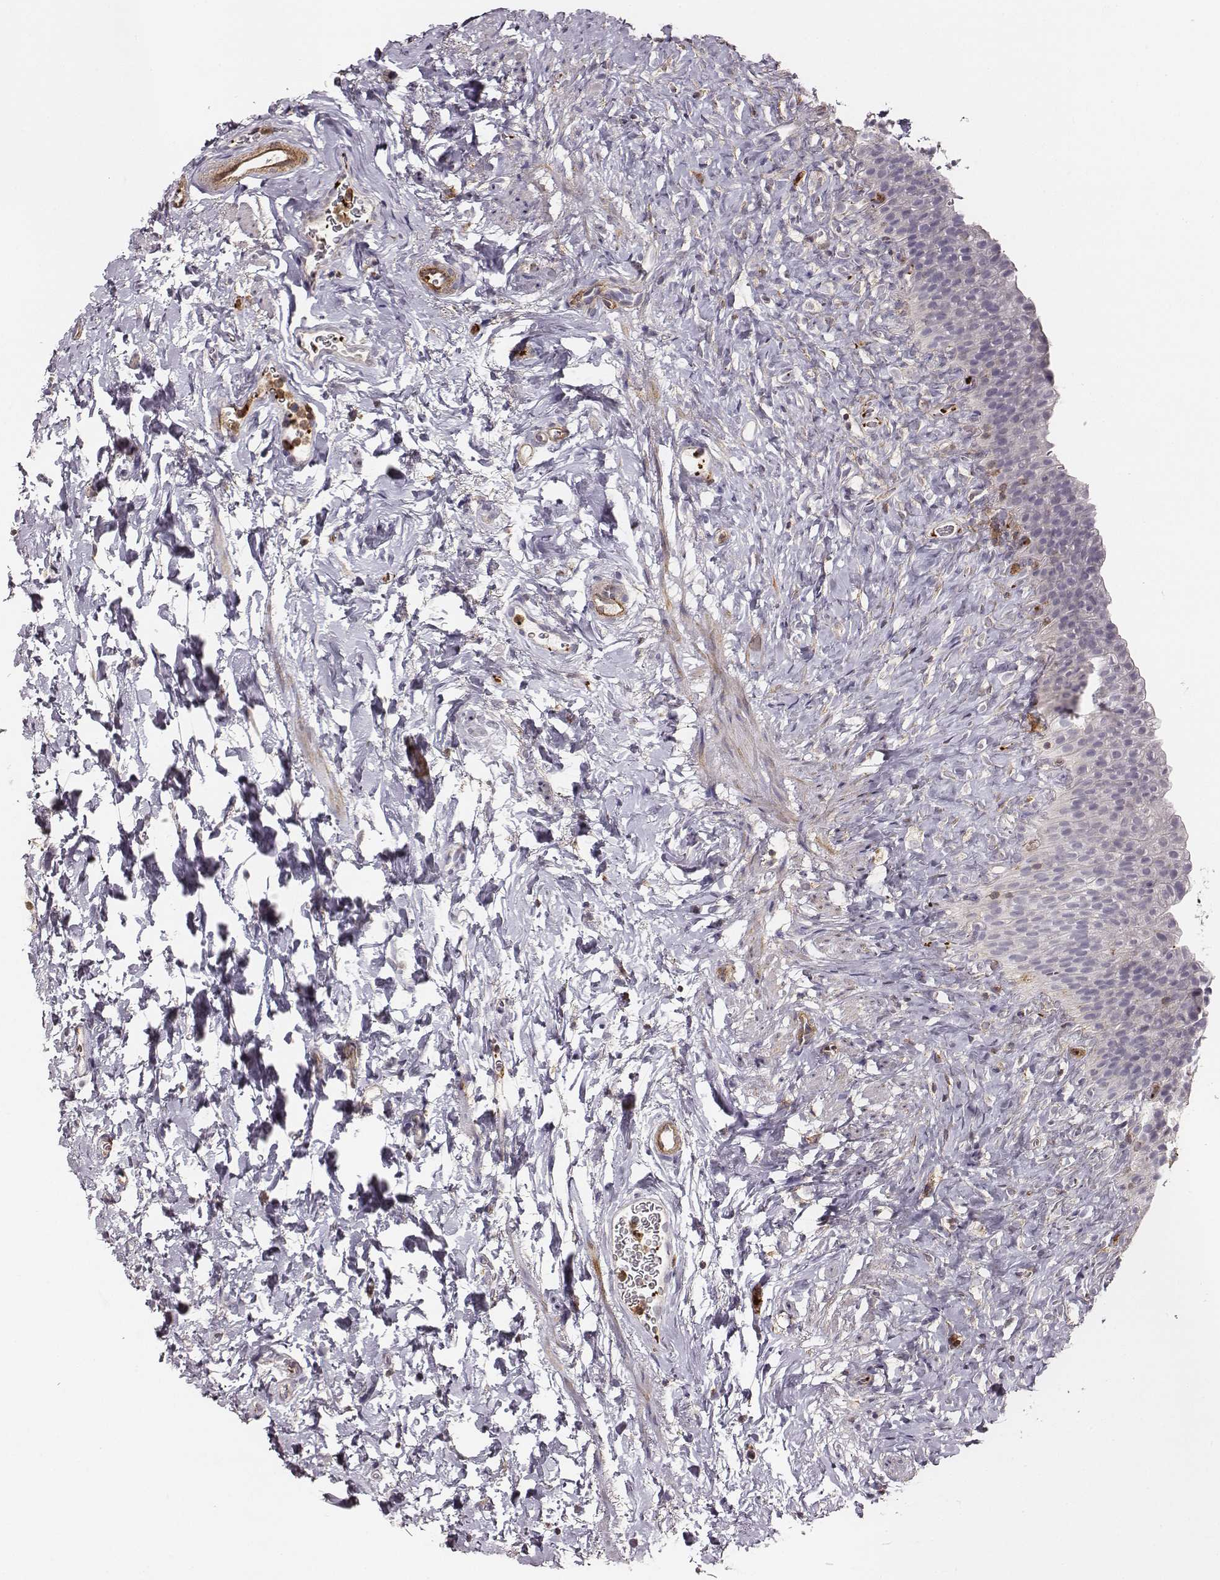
{"staining": {"intensity": "negative", "quantity": "none", "location": "none"}, "tissue": "urinary bladder", "cell_type": "Urothelial cells", "image_type": "normal", "snomed": [{"axis": "morphology", "description": "Normal tissue, NOS"}, {"axis": "topography", "description": "Urinary bladder"}], "caption": "A histopathology image of human urinary bladder is negative for staining in urothelial cells. (Stains: DAB (3,3'-diaminobenzidine) immunohistochemistry (IHC) with hematoxylin counter stain, Microscopy: brightfield microscopy at high magnification).", "gene": "ZYX", "patient": {"sex": "male", "age": 76}}